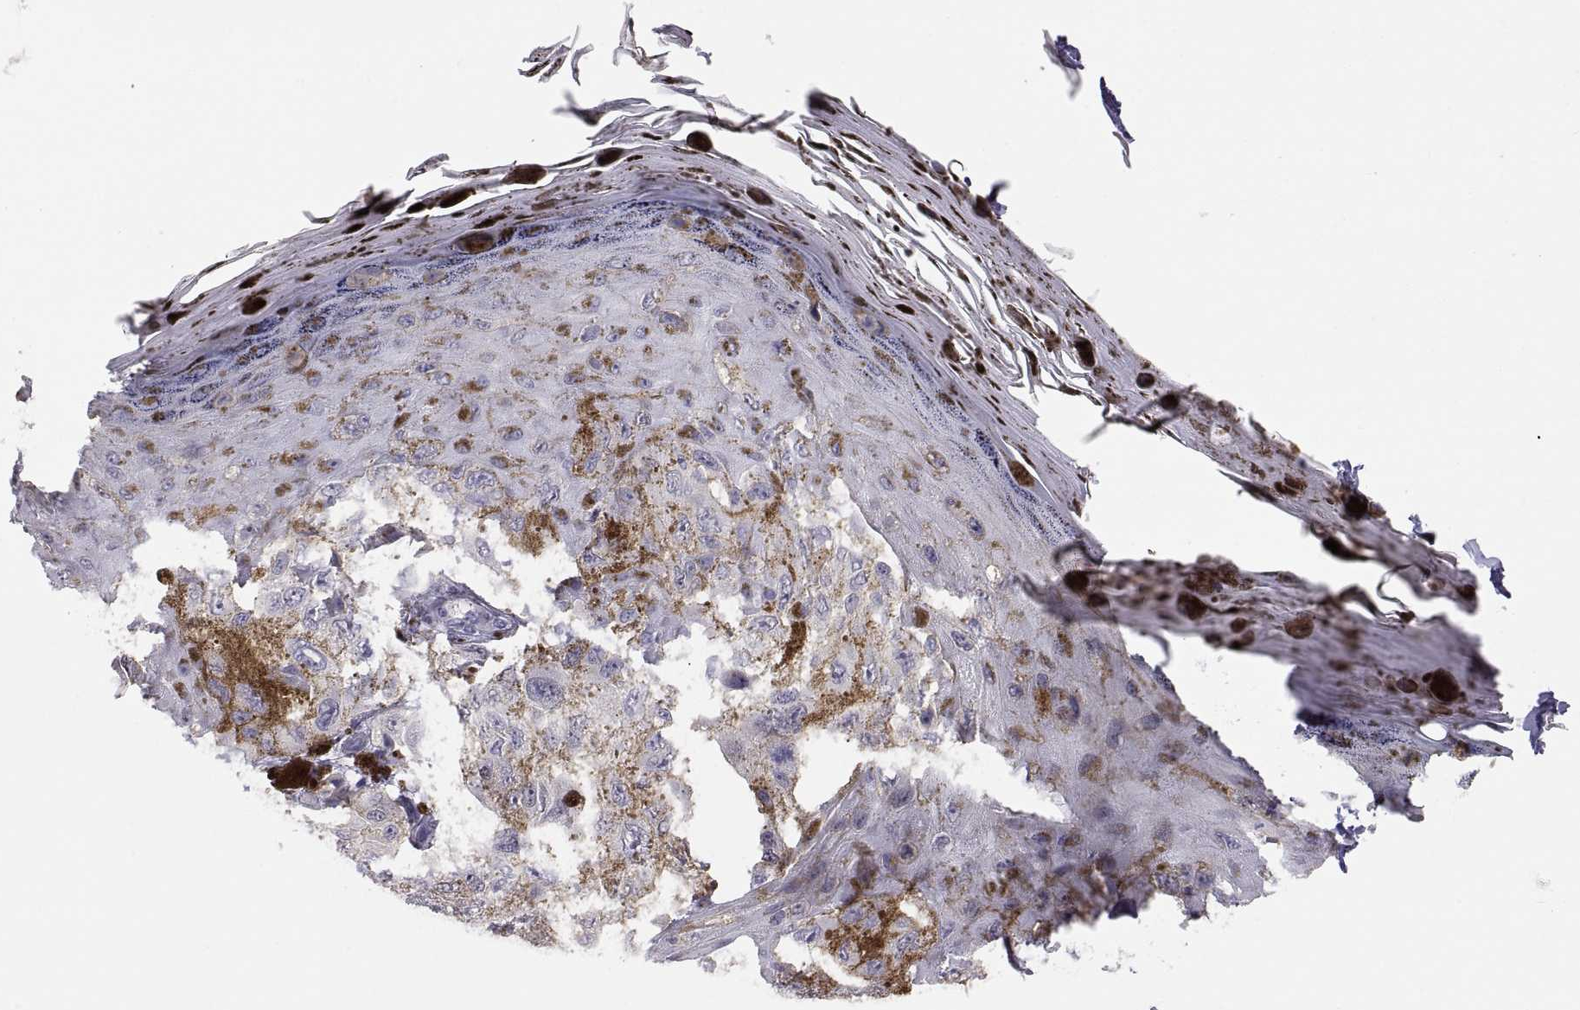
{"staining": {"intensity": "negative", "quantity": "none", "location": "none"}, "tissue": "melanoma", "cell_type": "Tumor cells", "image_type": "cancer", "snomed": [{"axis": "morphology", "description": "Malignant melanoma, NOS"}, {"axis": "topography", "description": "Skin"}], "caption": "Immunohistochemistry (IHC) histopathology image of malignant melanoma stained for a protein (brown), which demonstrates no staining in tumor cells.", "gene": "STRC", "patient": {"sex": "male", "age": 36}}